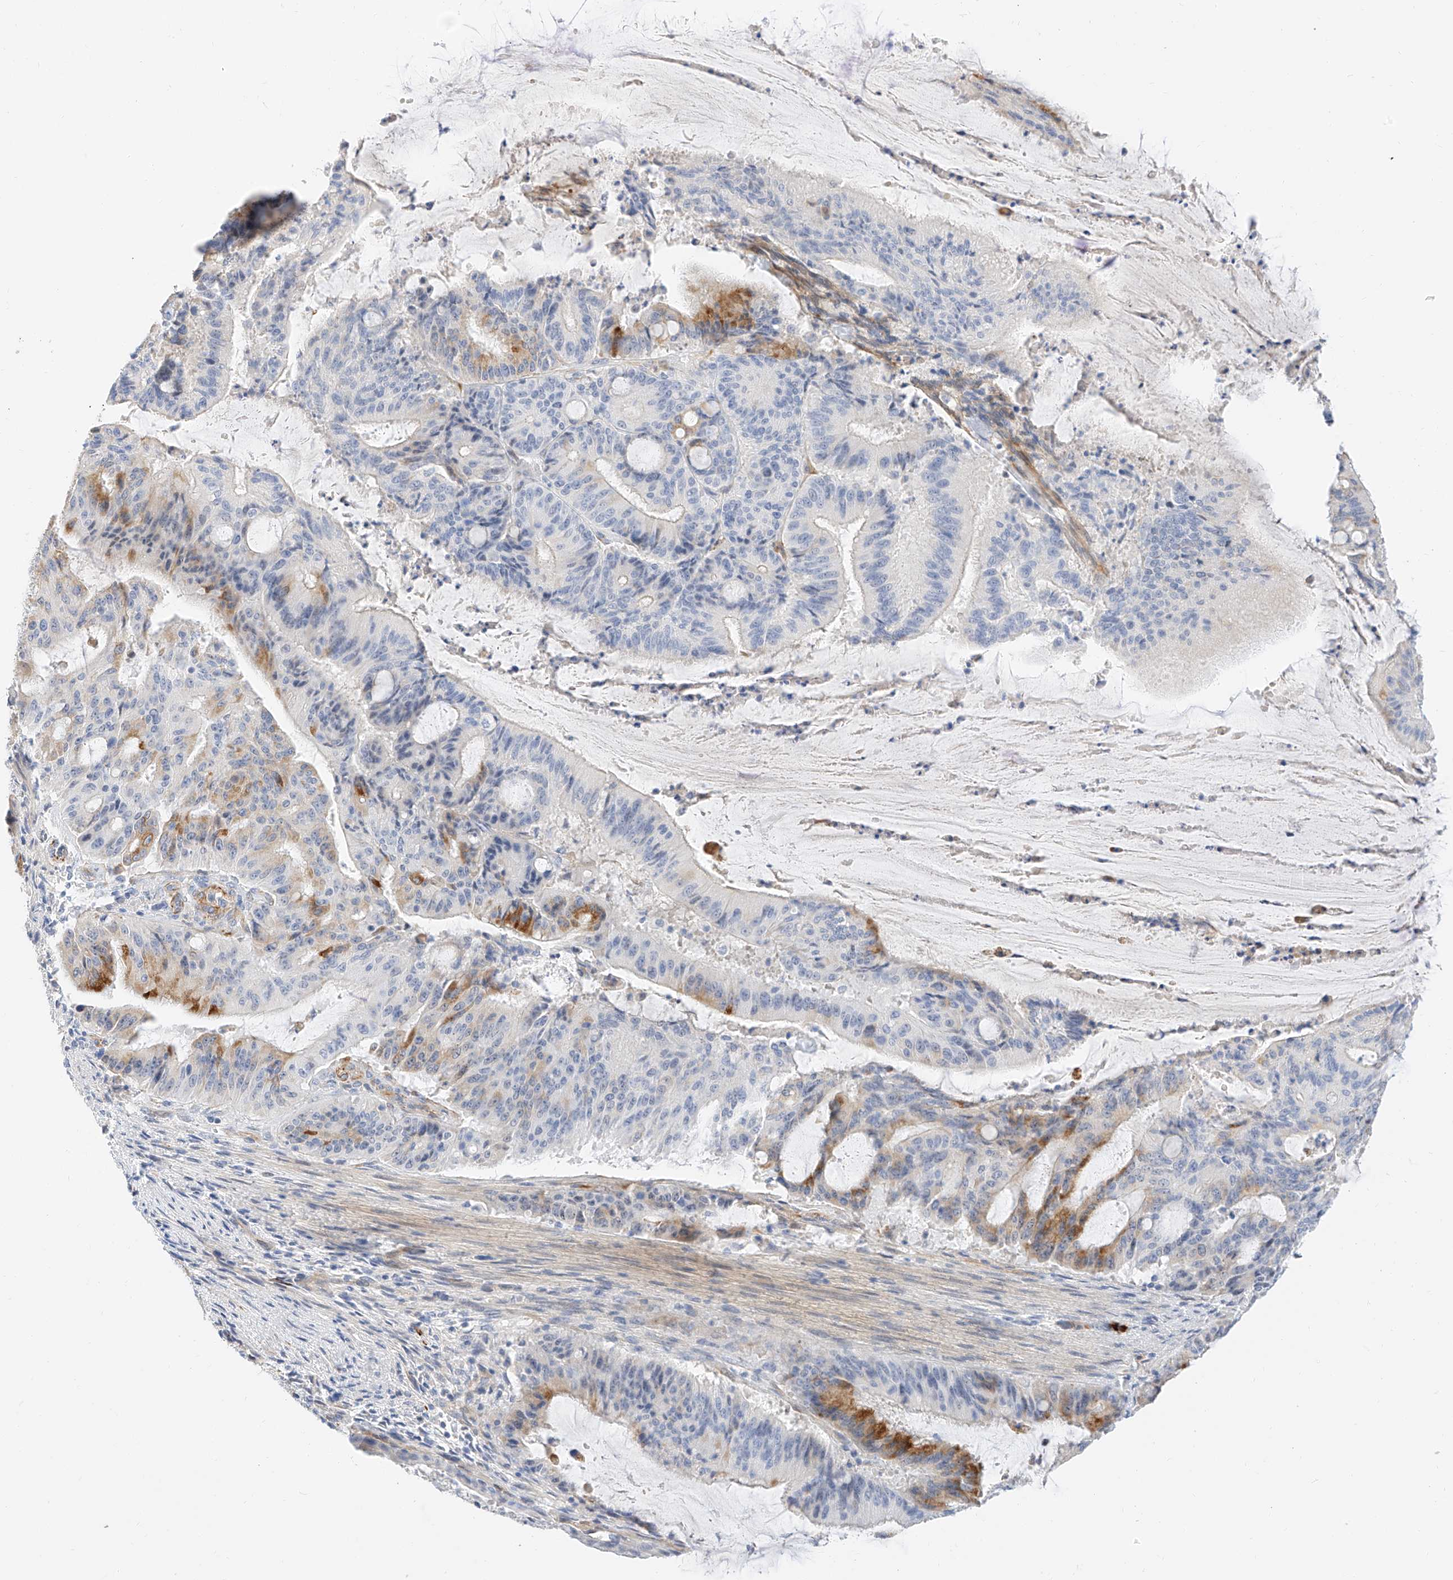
{"staining": {"intensity": "moderate", "quantity": "<25%", "location": "cytoplasmic/membranous"}, "tissue": "liver cancer", "cell_type": "Tumor cells", "image_type": "cancer", "snomed": [{"axis": "morphology", "description": "Normal tissue, NOS"}, {"axis": "morphology", "description": "Cholangiocarcinoma"}, {"axis": "topography", "description": "Liver"}, {"axis": "topography", "description": "Peripheral nerve tissue"}], "caption": "Immunohistochemical staining of cholangiocarcinoma (liver) reveals moderate cytoplasmic/membranous protein positivity in about <25% of tumor cells. (IHC, brightfield microscopy, high magnification).", "gene": "CDCP2", "patient": {"sex": "female", "age": 73}}